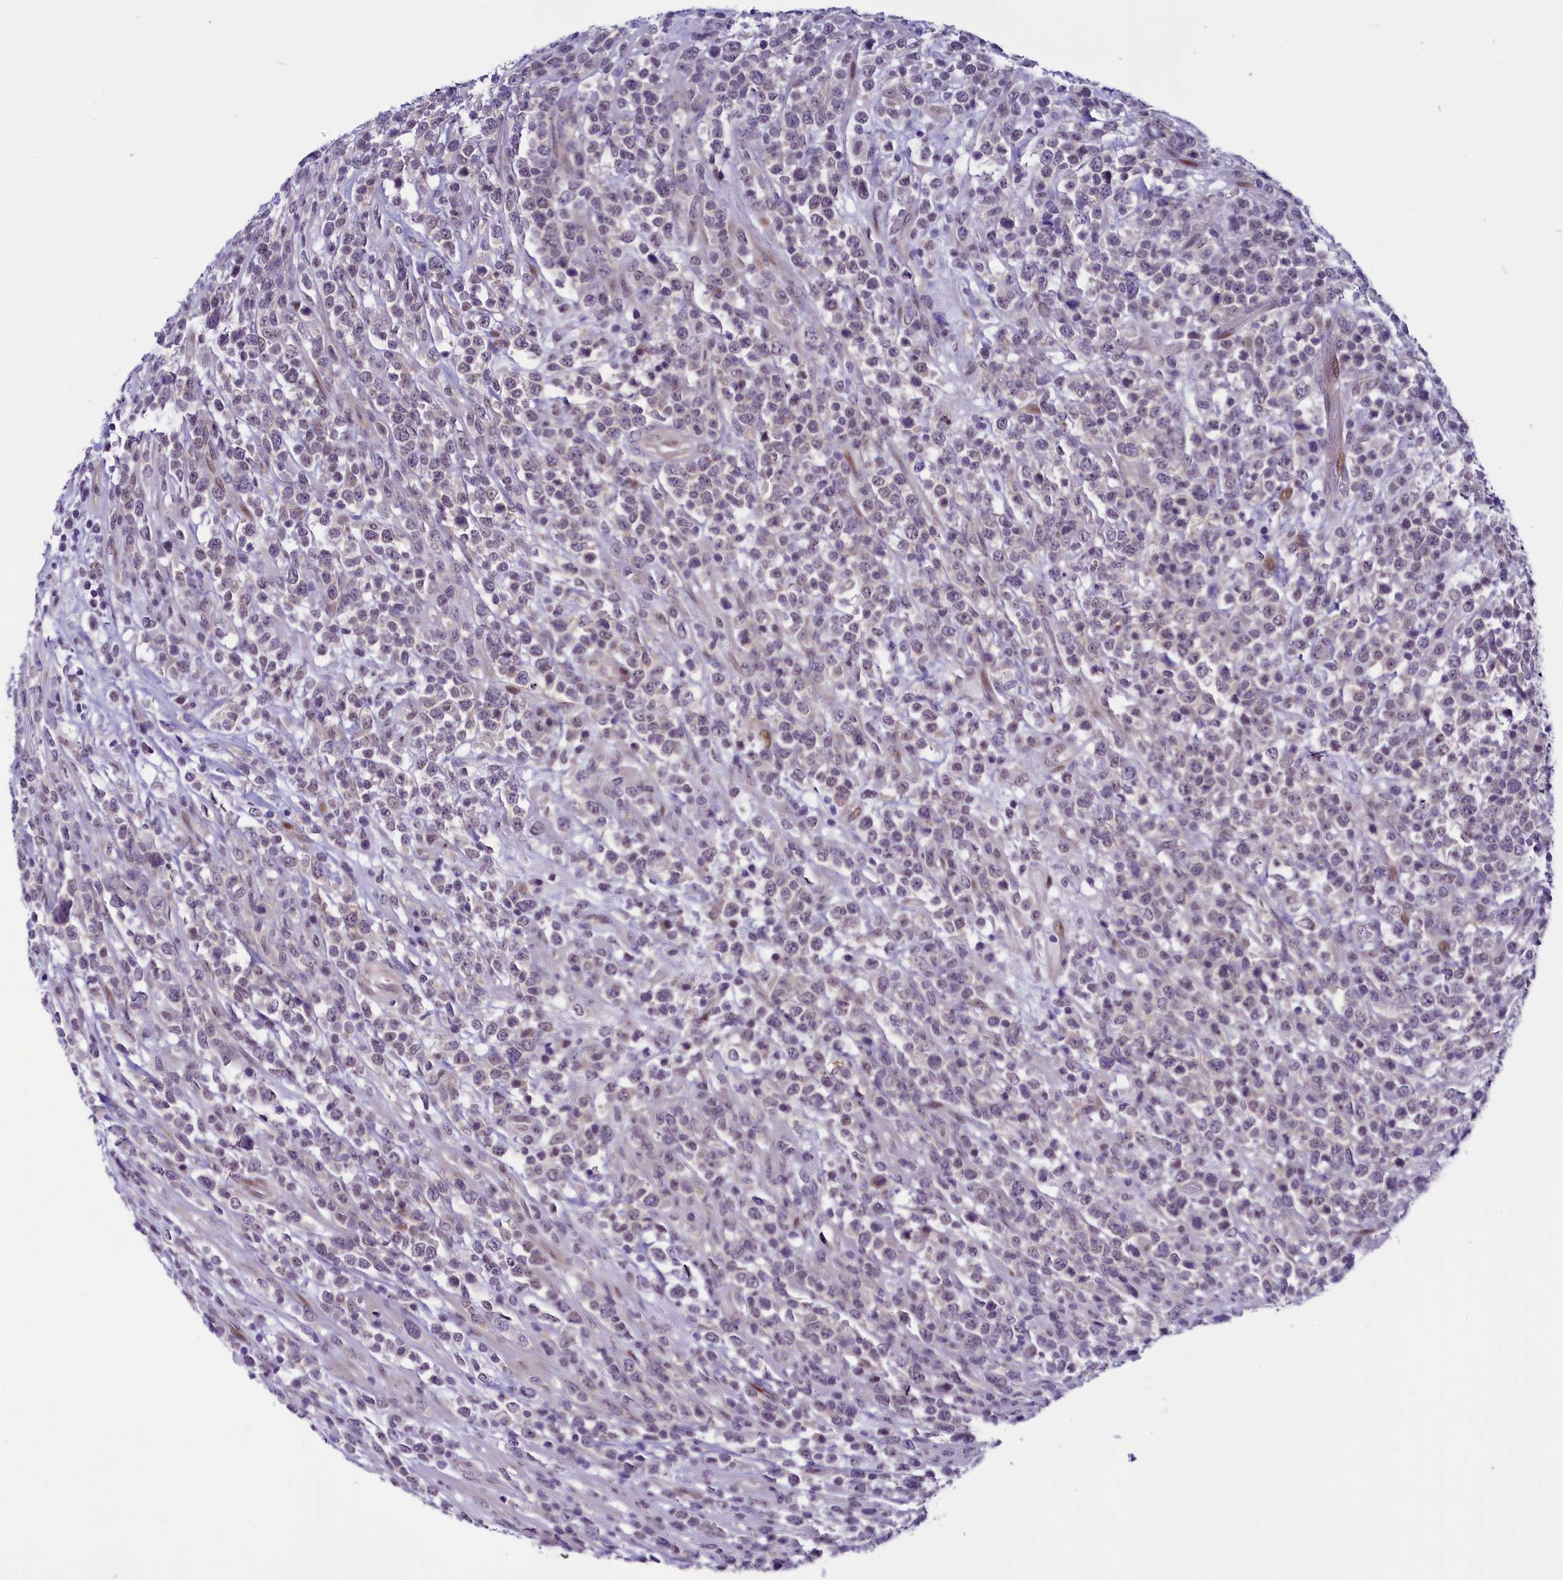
{"staining": {"intensity": "negative", "quantity": "none", "location": "none"}, "tissue": "lymphoma", "cell_type": "Tumor cells", "image_type": "cancer", "snomed": [{"axis": "morphology", "description": "Malignant lymphoma, non-Hodgkin's type, High grade"}, {"axis": "topography", "description": "Colon"}], "caption": "The immunohistochemistry micrograph has no significant expression in tumor cells of malignant lymphoma, non-Hodgkin's type (high-grade) tissue. (DAB (3,3'-diaminobenzidine) immunohistochemistry (IHC), high magnification).", "gene": "CCDC106", "patient": {"sex": "female", "age": 53}}